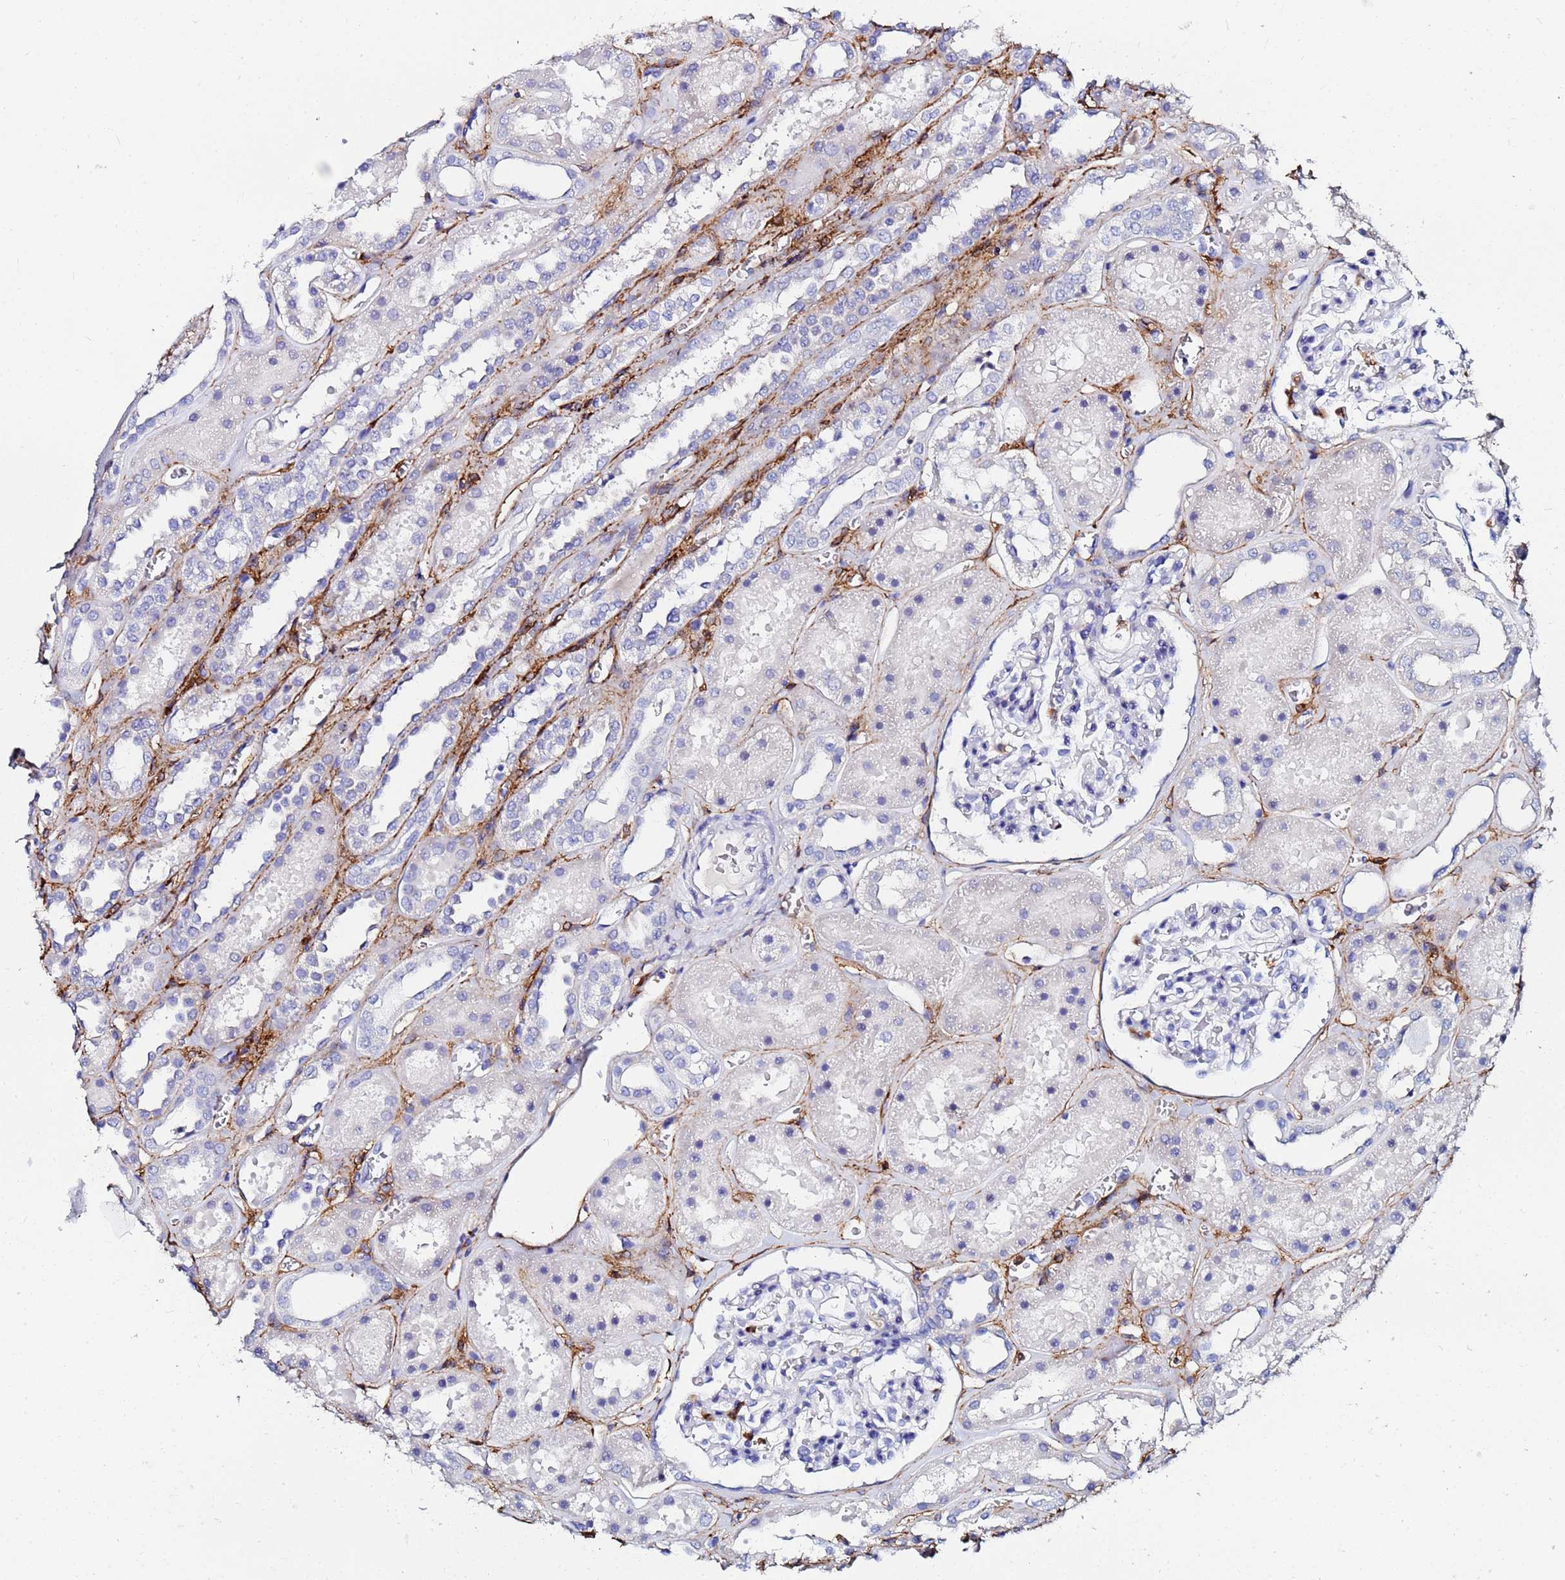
{"staining": {"intensity": "negative", "quantity": "none", "location": "none"}, "tissue": "kidney", "cell_type": "Cells in glomeruli", "image_type": "normal", "snomed": [{"axis": "morphology", "description": "Normal tissue, NOS"}, {"axis": "topography", "description": "Kidney"}], "caption": "Immunohistochemistry histopathology image of normal kidney: human kidney stained with DAB displays no significant protein expression in cells in glomeruli.", "gene": "BASP1", "patient": {"sex": "female", "age": 41}}